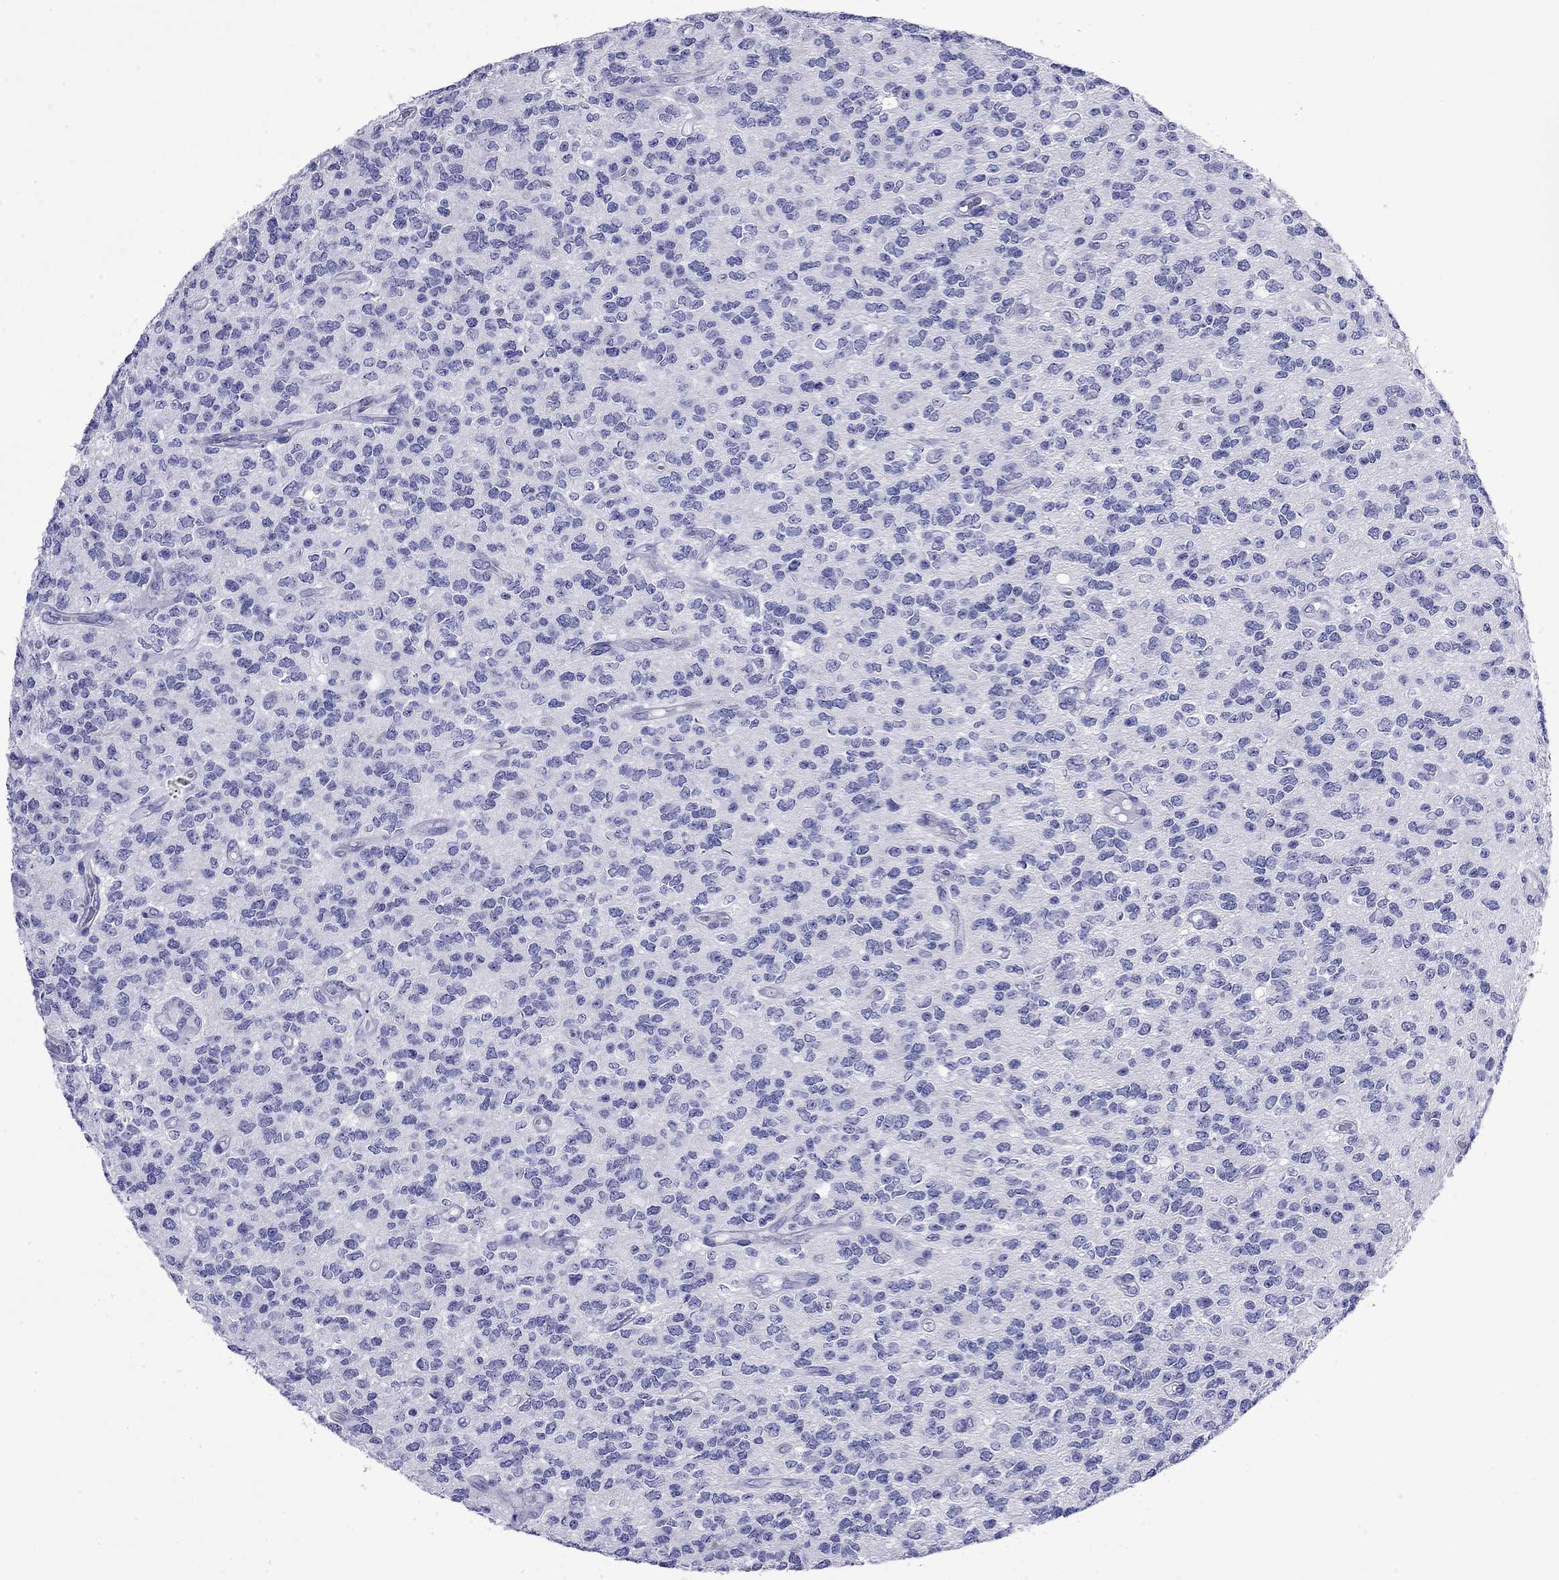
{"staining": {"intensity": "negative", "quantity": "none", "location": "none"}, "tissue": "glioma", "cell_type": "Tumor cells", "image_type": "cancer", "snomed": [{"axis": "morphology", "description": "Glioma, malignant, Low grade"}, {"axis": "topography", "description": "Brain"}], "caption": "Protein analysis of glioma exhibits no significant expression in tumor cells.", "gene": "FIGLA", "patient": {"sex": "female", "age": 45}}